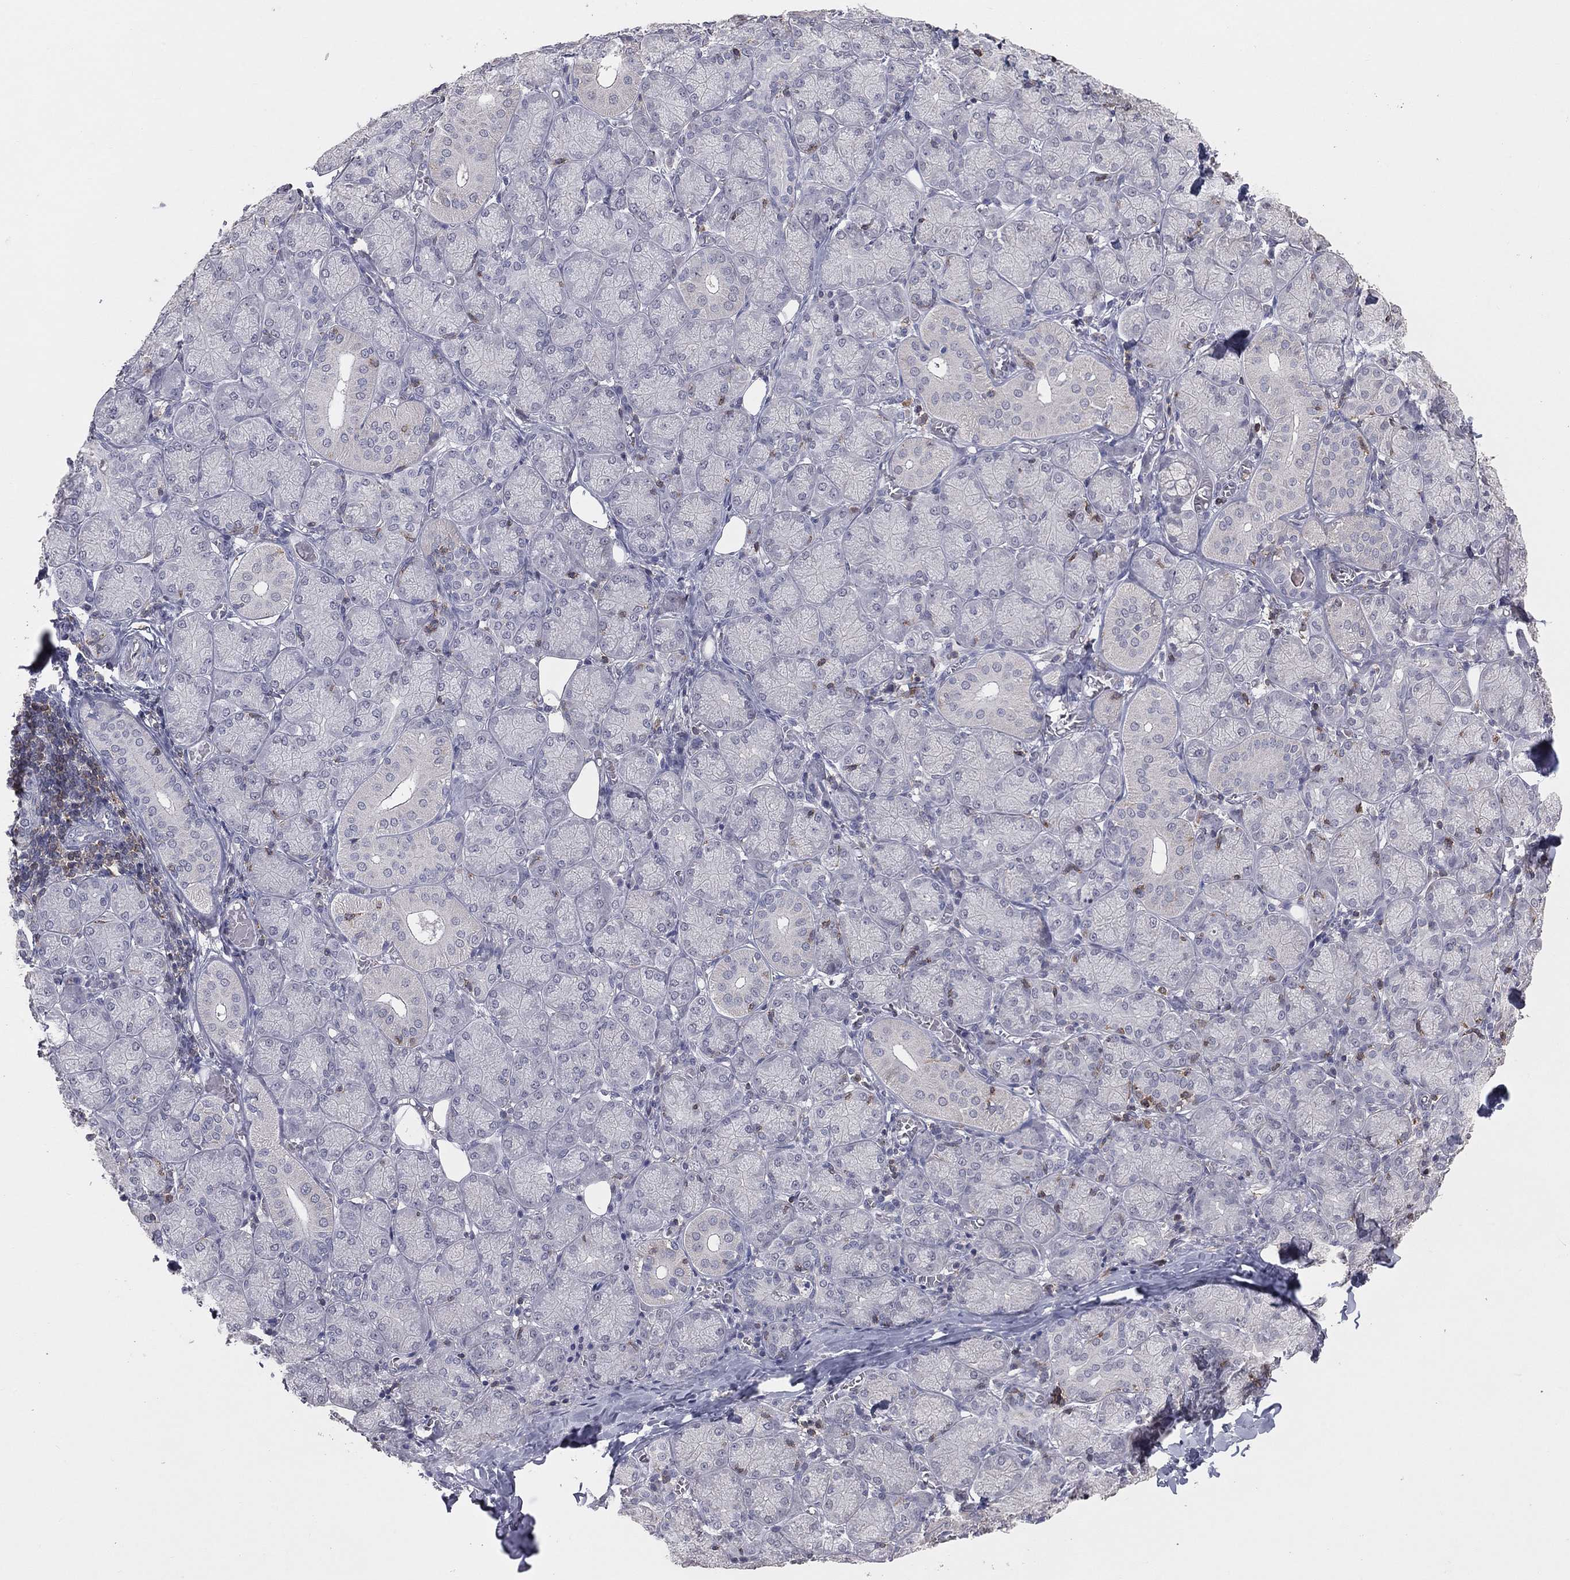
{"staining": {"intensity": "negative", "quantity": "none", "location": "none"}, "tissue": "salivary gland", "cell_type": "Glandular cells", "image_type": "normal", "snomed": [{"axis": "morphology", "description": "Normal tissue, NOS"}, {"axis": "topography", "description": "Salivary gland"}, {"axis": "topography", "description": "Peripheral nerve tissue"}], "caption": "DAB immunohistochemical staining of normal human salivary gland displays no significant expression in glandular cells. (DAB IHC, high magnification).", "gene": "PSTPIP1", "patient": {"sex": "female", "age": 24}}